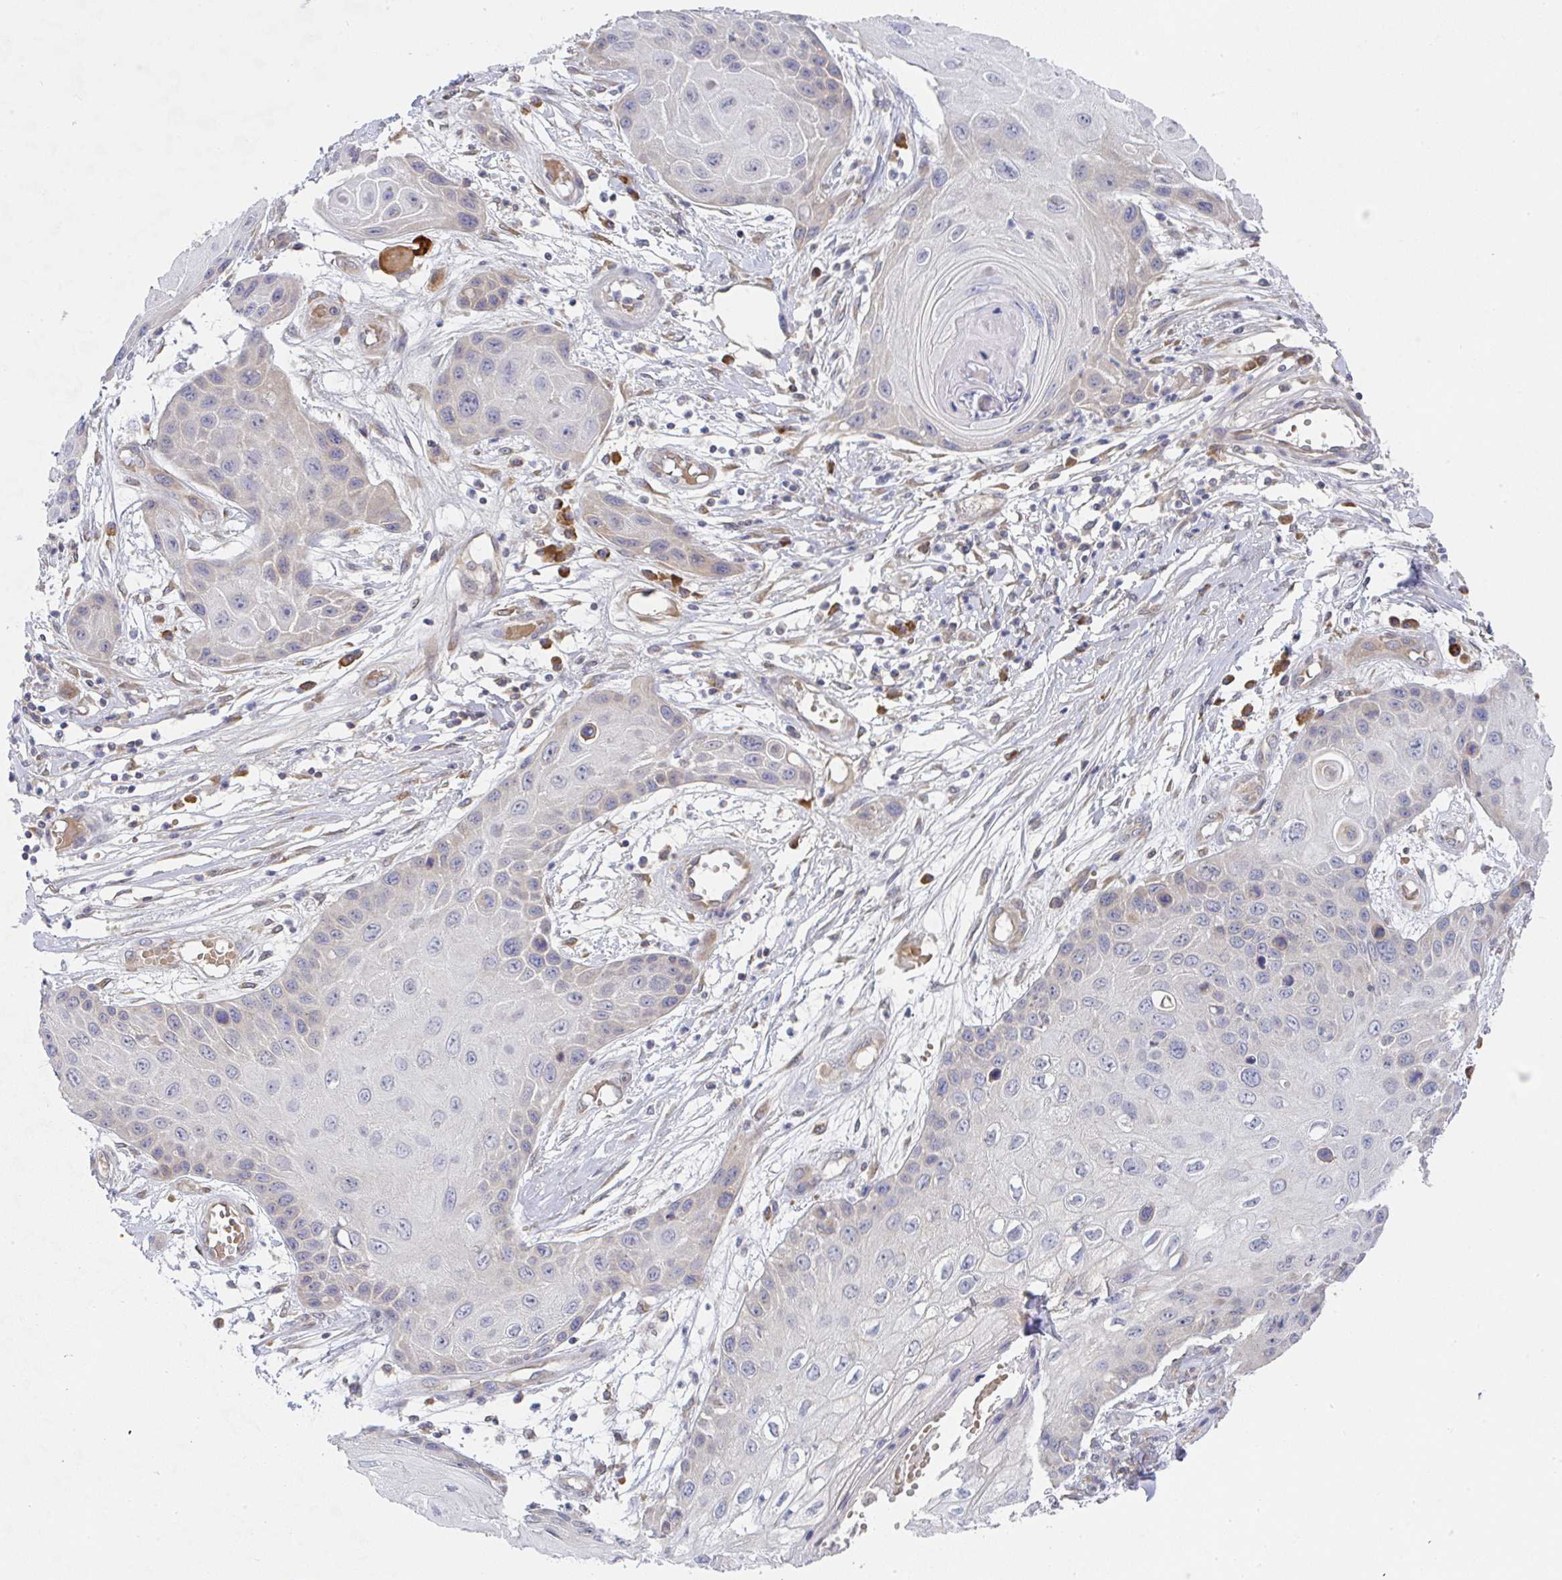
{"staining": {"intensity": "weak", "quantity": "<25%", "location": "cytoplasmic/membranous"}, "tissue": "skin cancer", "cell_type": "Tumor cells", "image_type": "cancer", "snomed": [{"axis": "morphology", "description": "Squamous cell carcinoma, NOS"}, {"axis": "topography", "description": "Skin"}, {"axis": "topography", "description": "Vulva"}], "caption": "An immunohistochemistry (IHC) histopathology image of skin cancer is shown. There is no staining in tumor cells of skin cancer.", "gene": "DERL2", "patient": {"sex": "female", "age": 44}}